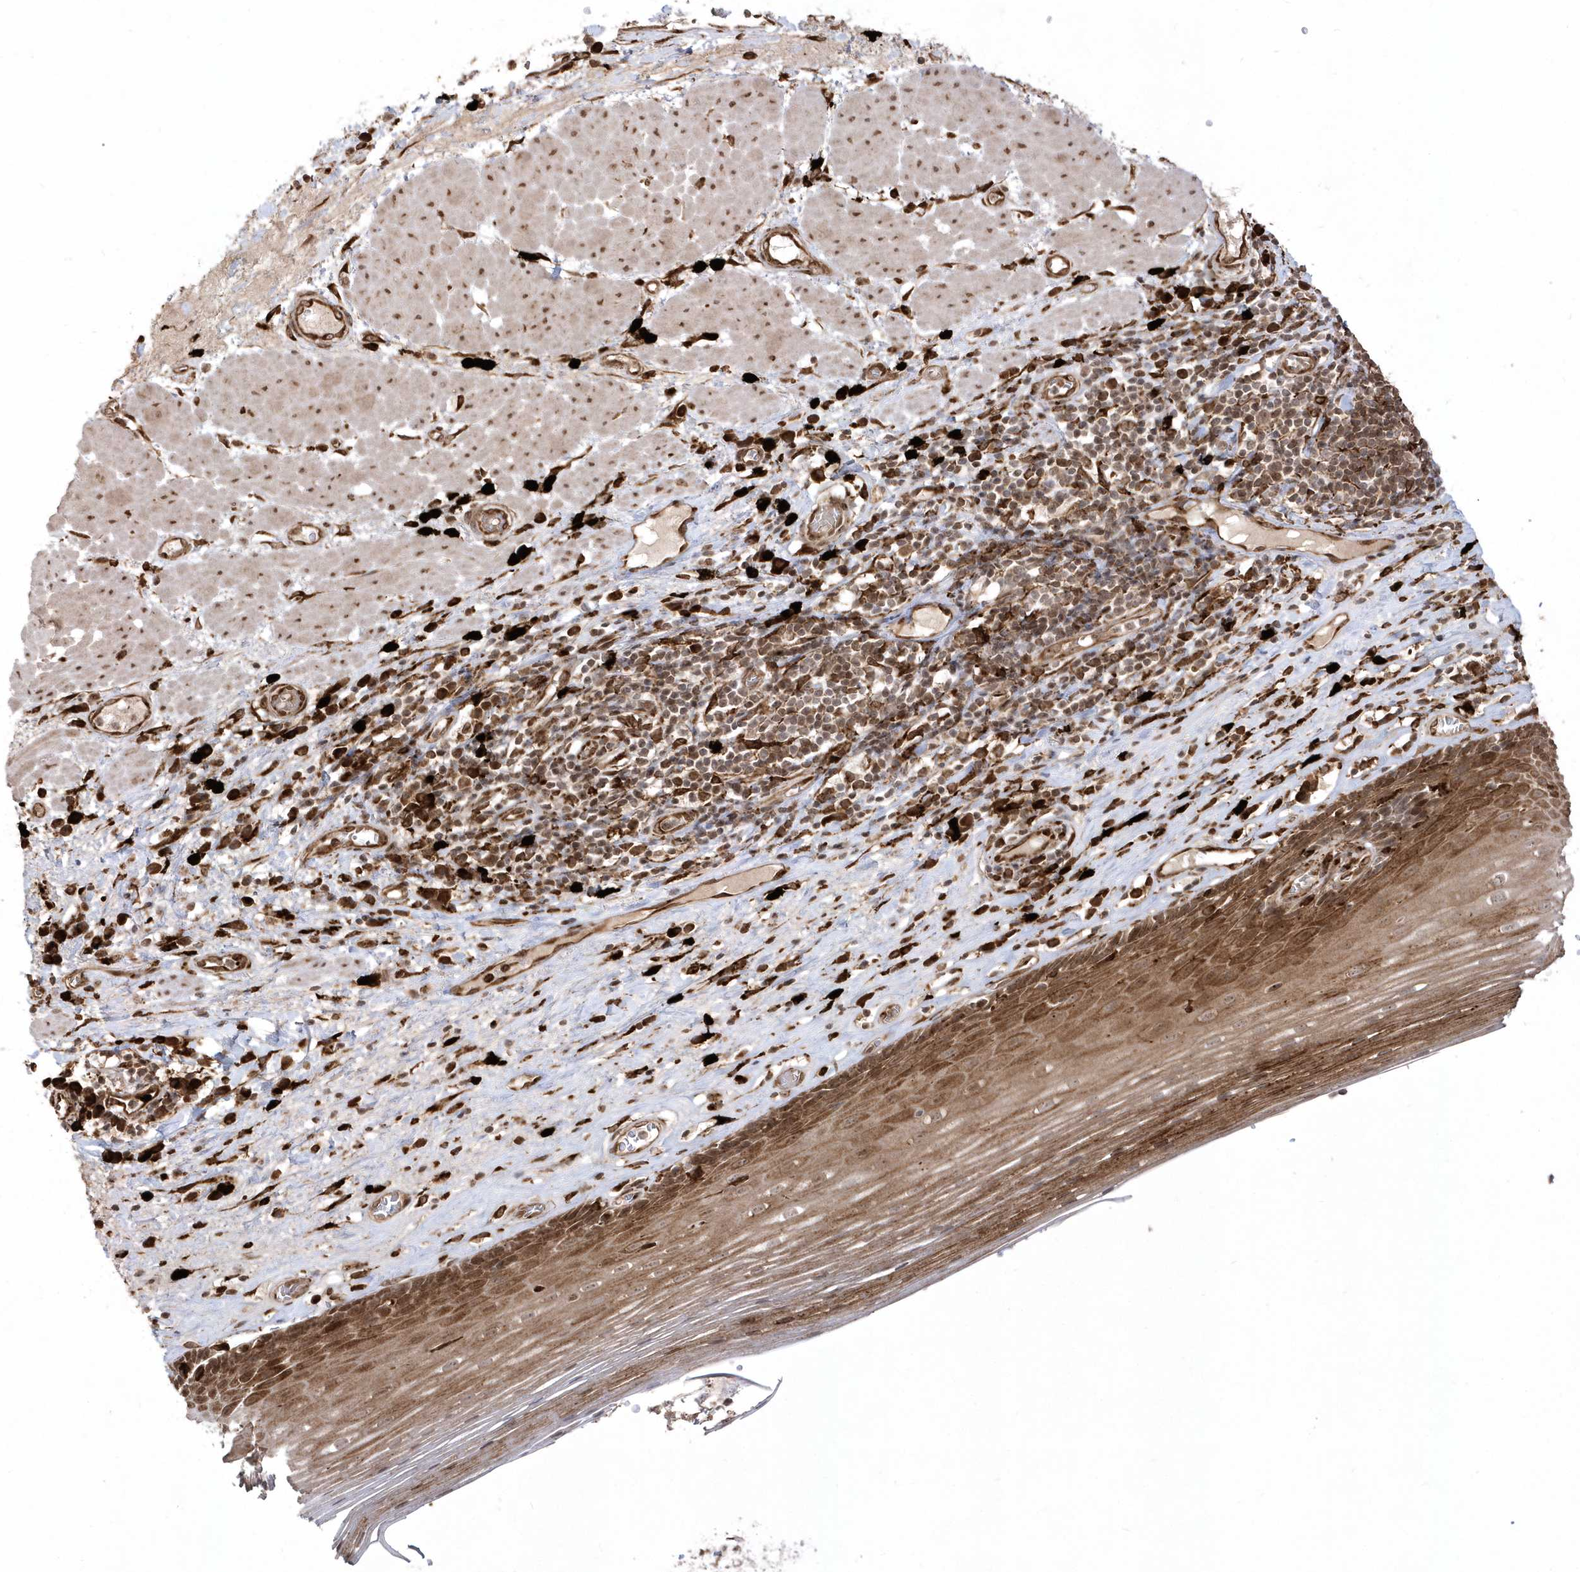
{"staining": {"intensity": "strong", "quantity": "25%-75%", "location": "cytoplasmic/membranous,nuclear"}, "tissue": "esophagus", "cell_type": "Squamous epithelial cells", "image_type": "normal", "snomed": [{"axis": "morphology", "description": "Normal tissue, NOS"}, {"axis": "topography", "description": "Esophagus"}], "caption": "Immunohistochemical staining of unremarkable human esophagus displays 25%-75% levels of strong cytoplasmic/membranous,nuclear protein positivity in about 25%-75% of squamous epithelial cells. The protein is shown in brown color, while the nuclei are stained blue.", "gene": "EPC2", "patient": {"sex": "male", "age": 62}}